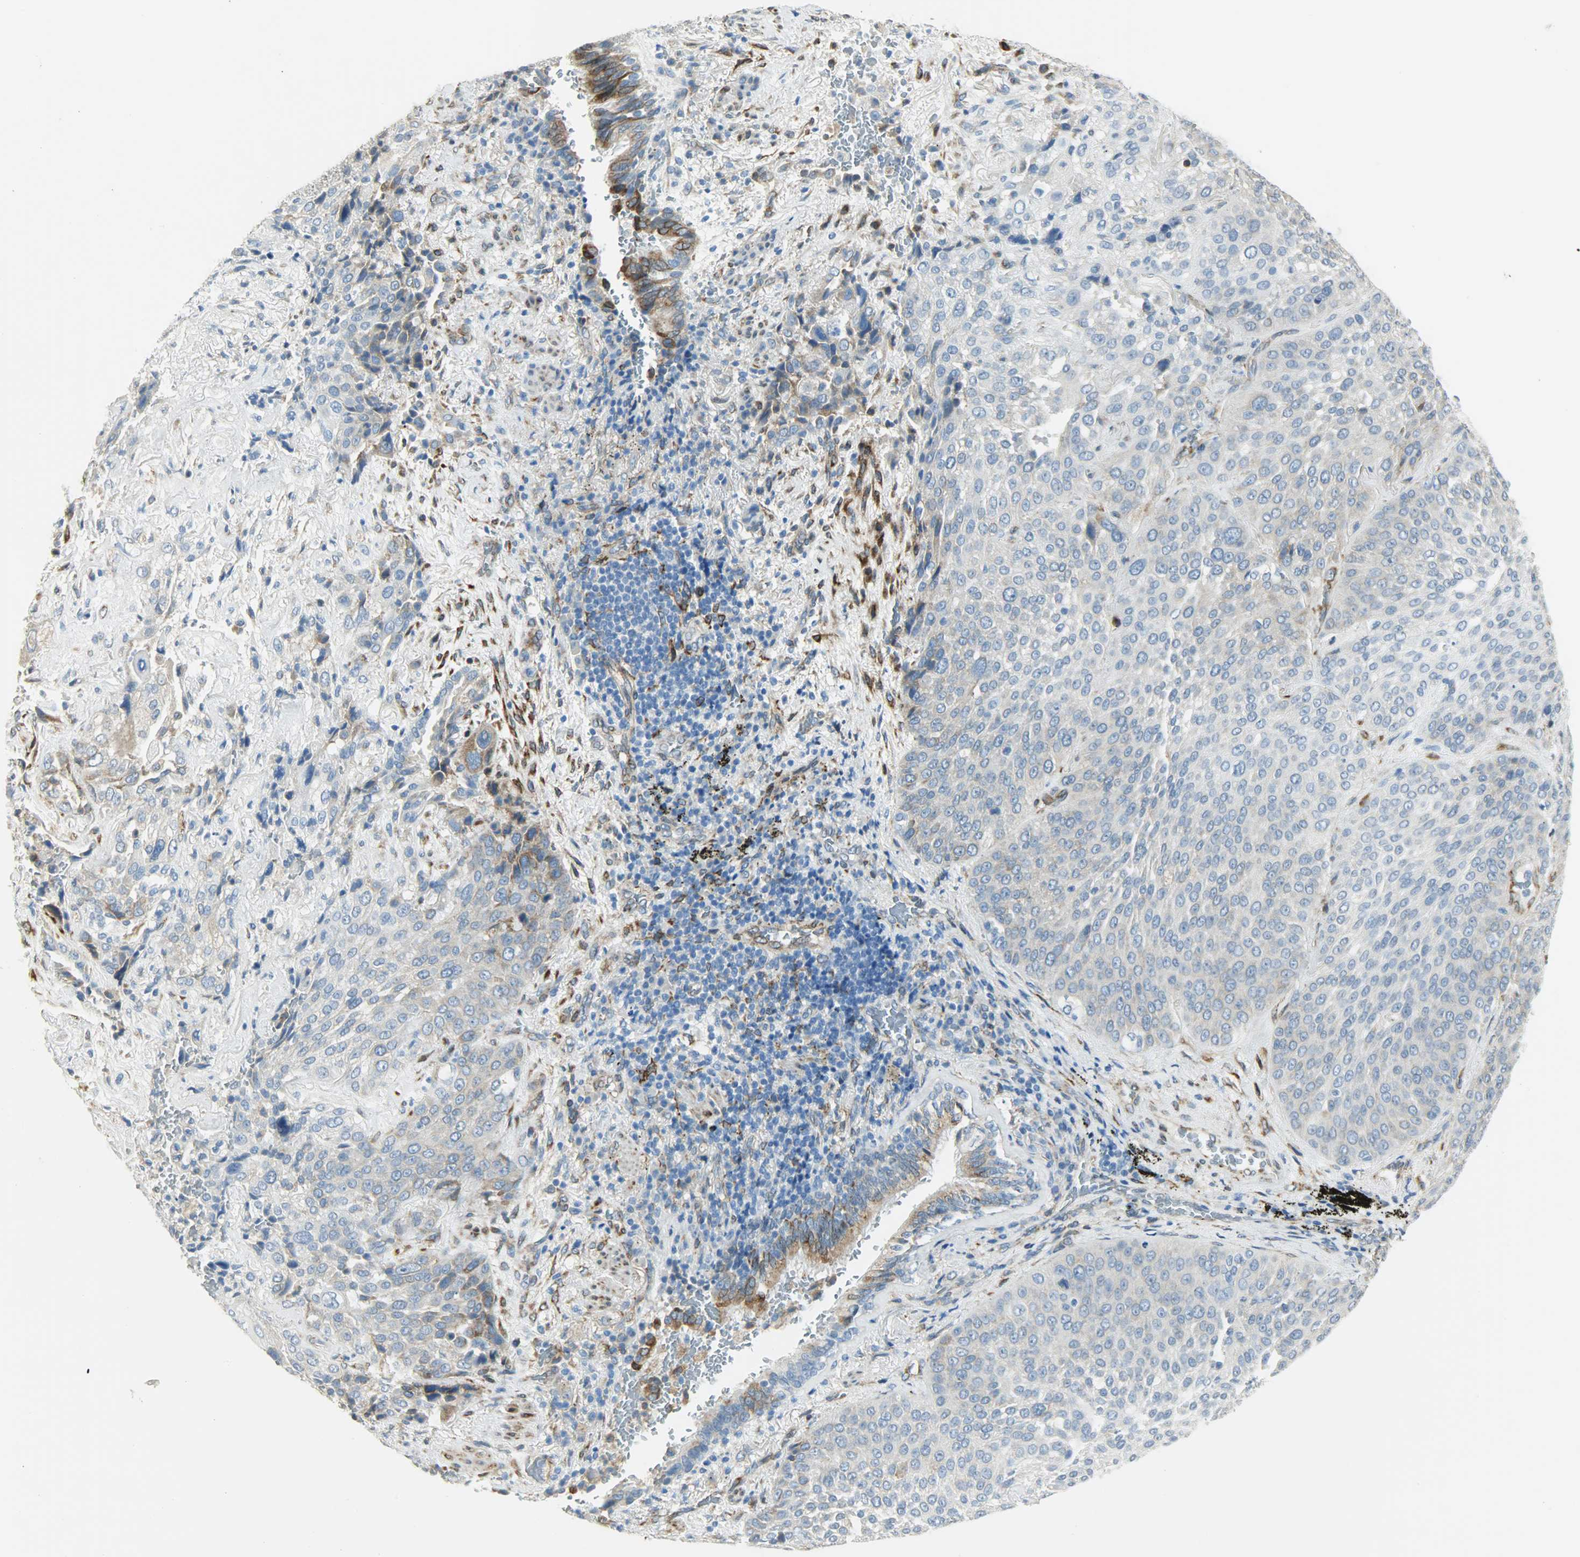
{"staining": {"intensity": "moderate", "quantity": "25%-75%", "location": "cytoplasmic/membranous"}, "tissue": "lung cancer", "cell_type": "Tumor cells", "image_type": "cancer", "snomed": [{"axis": "morphology", "description": "Squamous cell carcinoma, NOS"}, {"axis": "topography", "description": "Lung"}], "caption": "There is medium levels of moderate cytoplasmic/membranous positivity in tumor cells of lung squamous cell carcinoma, as demonstrated by immunohistochemical staining (brown color).", "gene": "PKD2", "patient": {"sex": "male", "age": 54}}